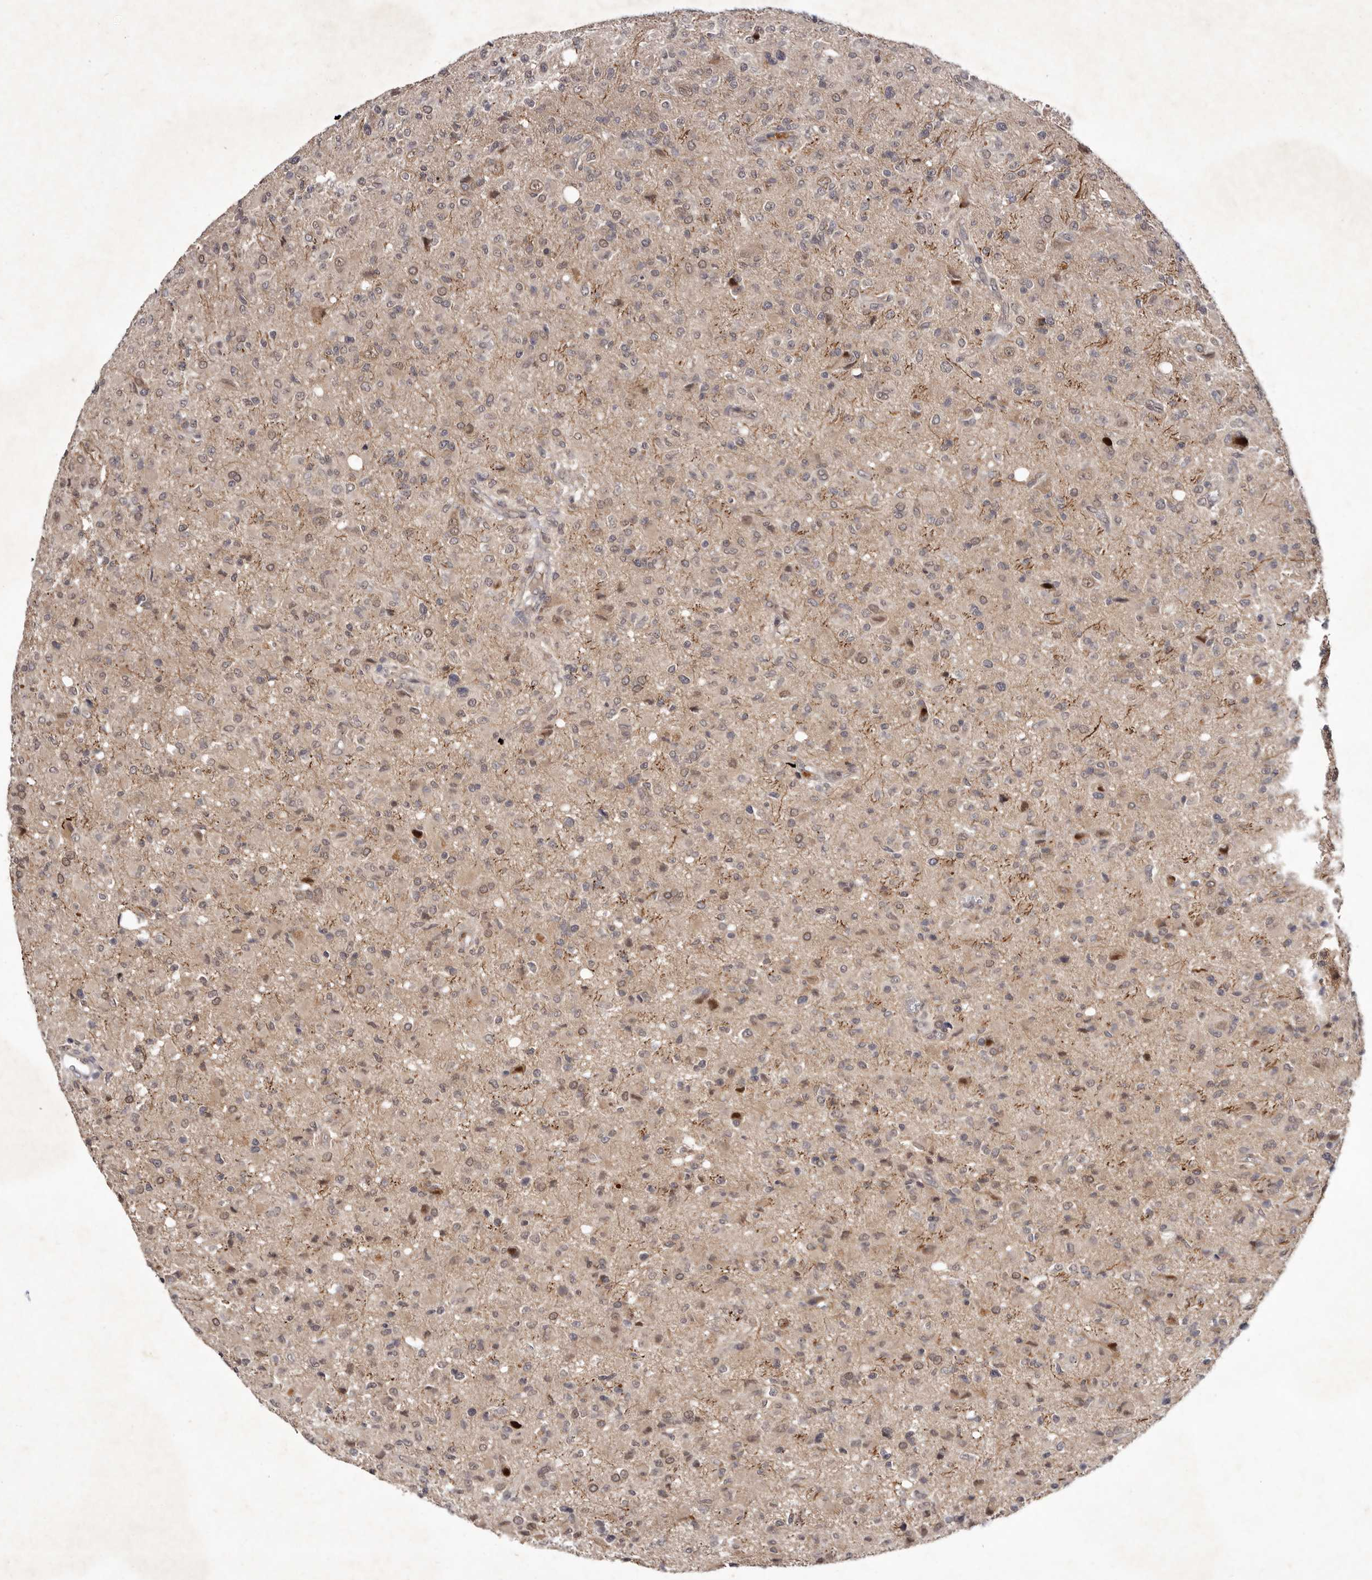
{"staining": {"intensity": "weak", "quantity": "25%-75%", "location": "cytoplasmic/membranous,nuclear"}, "tissue": "glioma", "cell_type": "Tumor cells", "image_type": "cancer", "snomed": [{"axis": "morphology", "description": "Glioma, malignant, High grade"}, {"axis": "topography", "description": "Brain"}], "caption": "A micrograph of glioma stained for a protein exhibits weak cytoplasmic/membranous and nuclear brown staining in tumor cells.", "gene": "ABL1", "patient": {"sex": "female", "age": 57}}